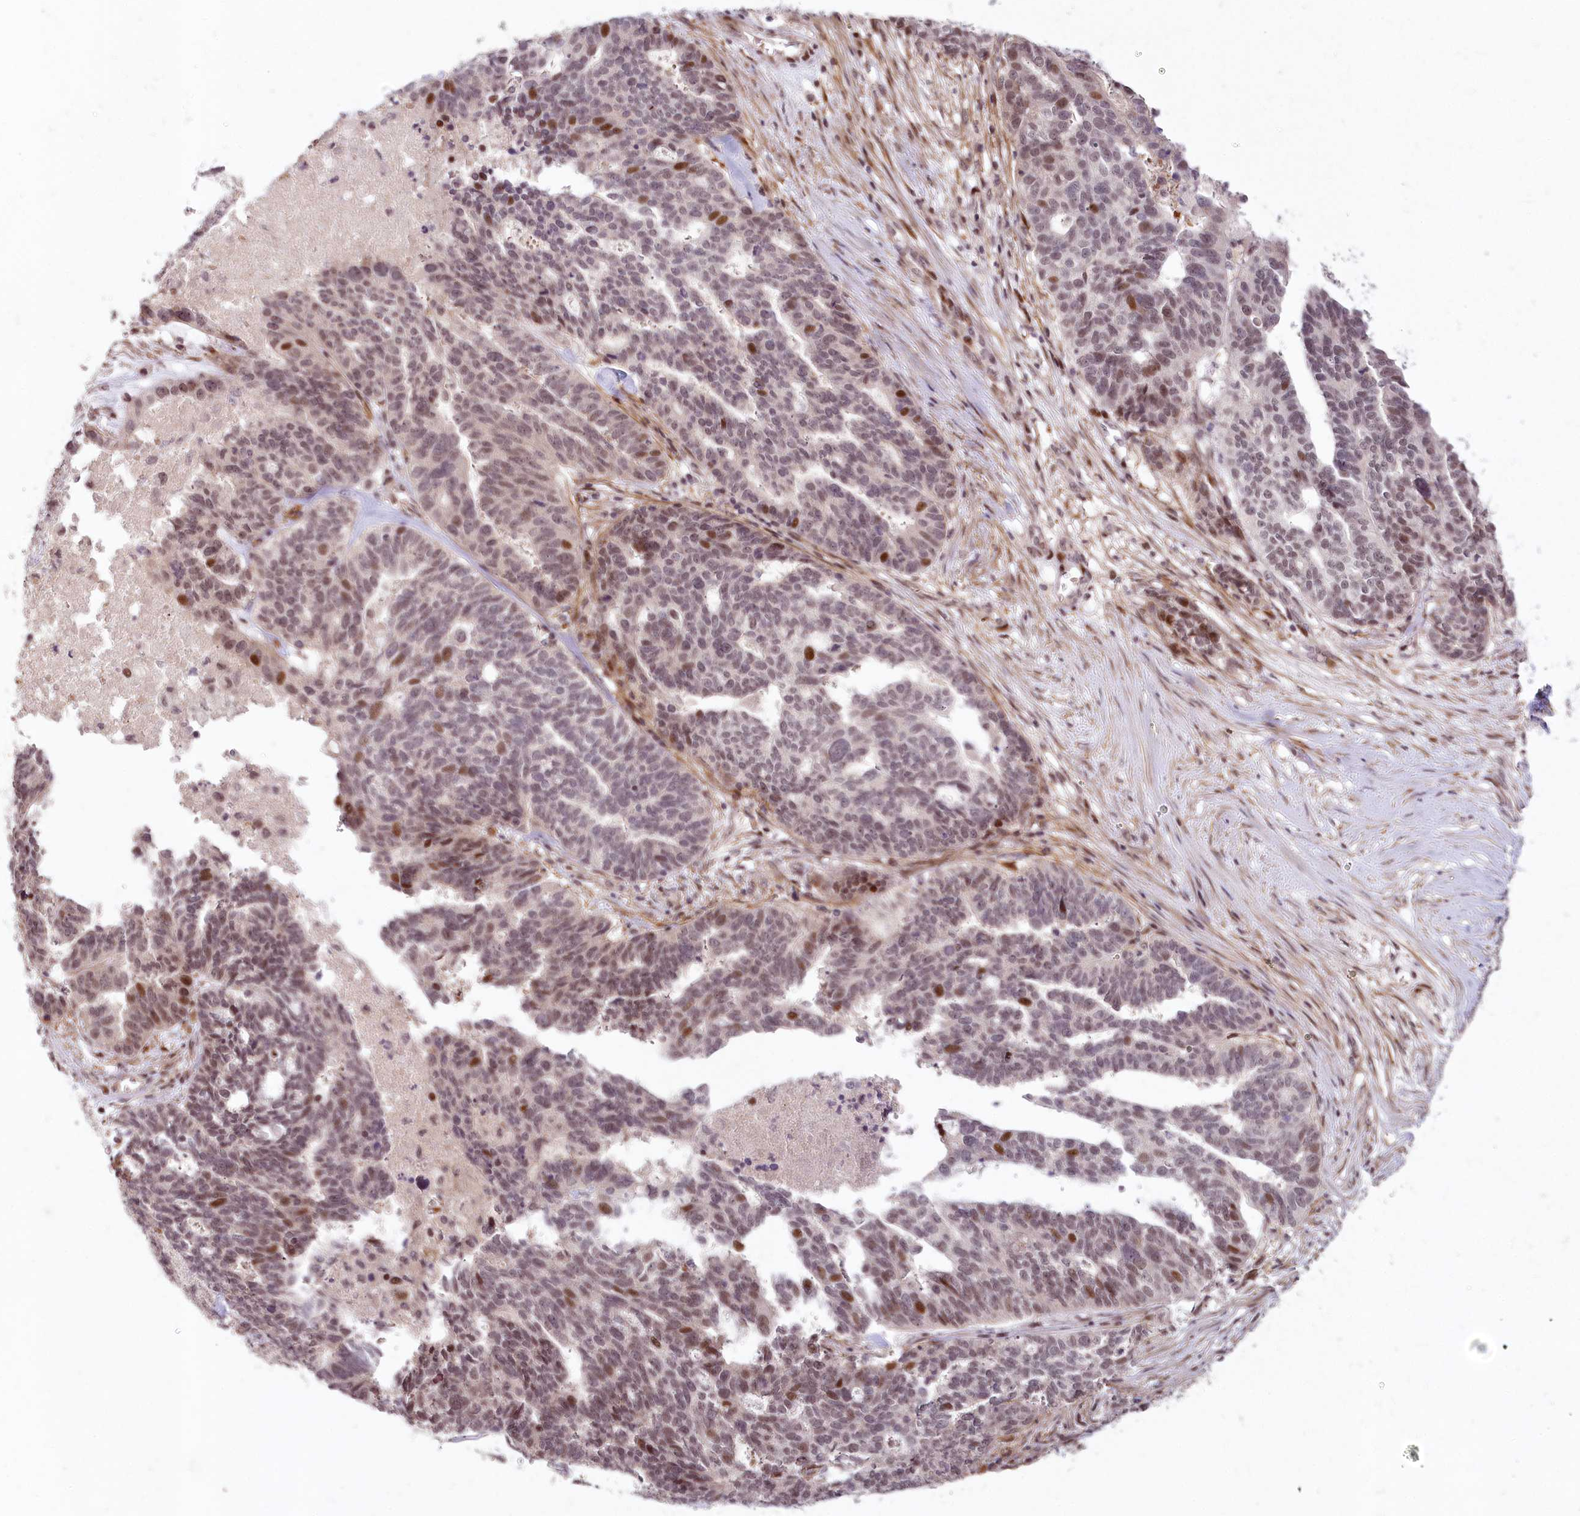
{"staining": {"intensity": "moderate", "quantity": "<25%", "location": "nuclear"}, "tissue": "ovarian cancer", "cell_type": "Tumor cells", "image_type": "cancer", "snomed": [{"axis": "morphology", "description": "Cystadenocarcinoma, serous, NOS"}, {"axis": "topography", "description": "Ovary"}], "caption": "Immunohistochemistry (IHC) micrograph of ovarian cancer stained for a protein (brown), which shows low levels of moderate nuclear expression in about <25% of tumor cells.", "gene": "FAM204A", "patient": {"sex": "female", "age": 59}}